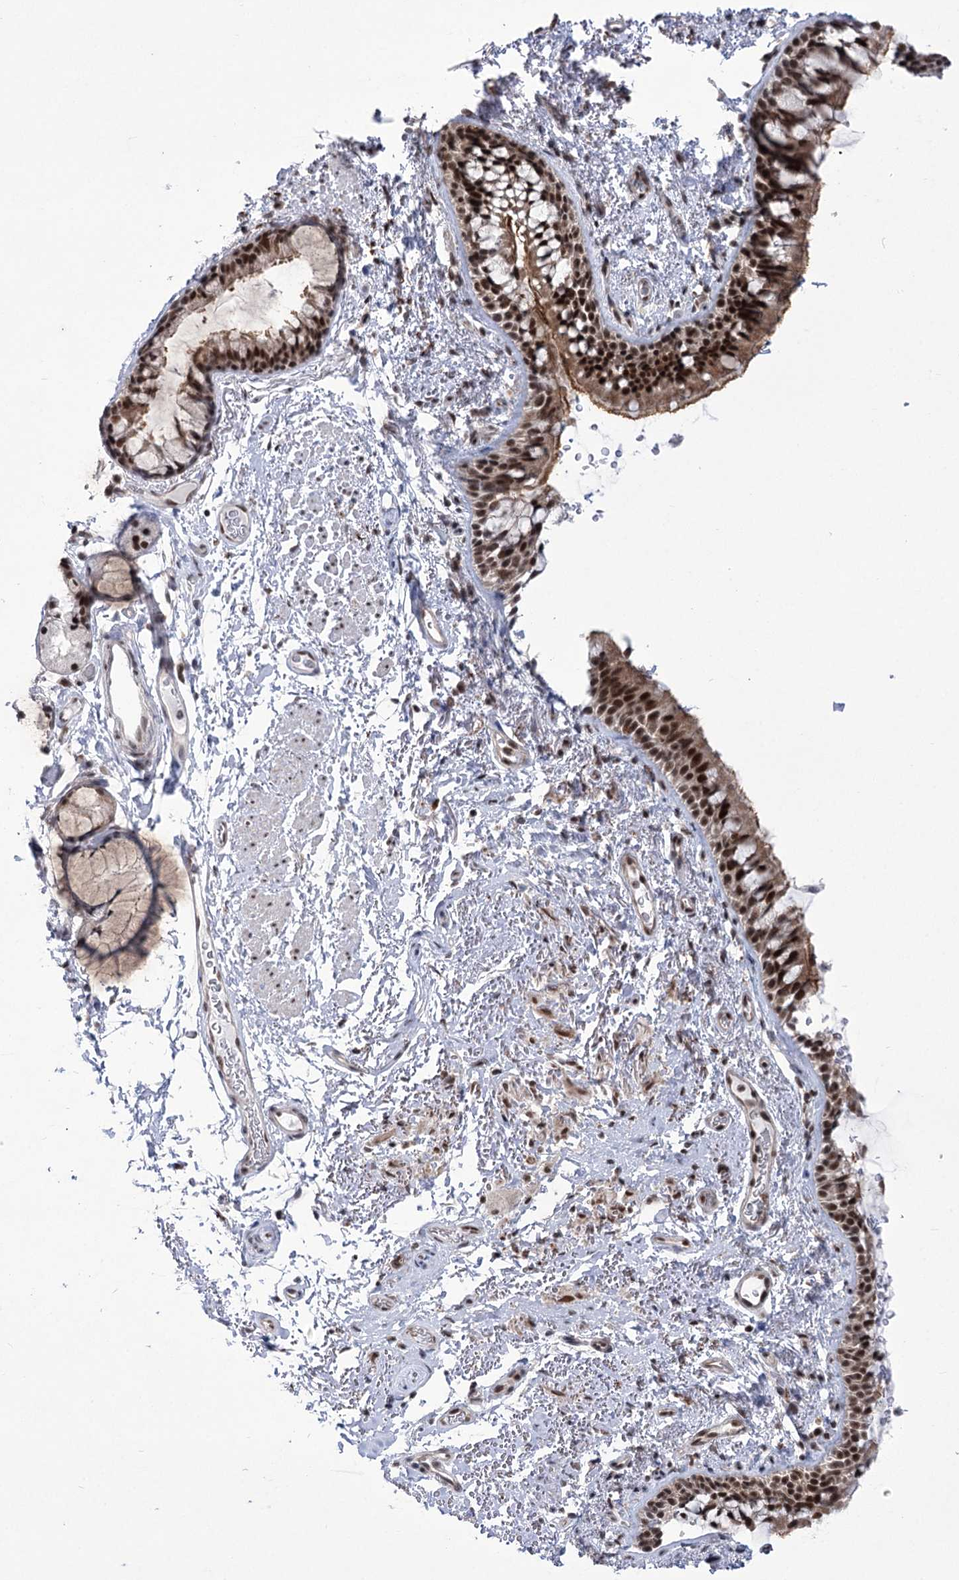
{"staining": {"intensity": "strong", "quantity": ">75%", "location": "nuclear"}, "tissue": "bronchus", "cell_type": "Respiratory epithelial cells", "image_type": "normal", "snomed": [{"axis": "morphology", "description": "Normal tissue, NOS"}, {"axis": "topography", "description": "Cartilage tissue"}, {"axis": "topography", "description": "Bronchus"}], "caption": "This is a micrograph of immunohistochemistry (IHC) staining of normal bronchus, which shows strong staining in the nuclear of respiratory epithelial cells.", "gene": "ZMAT2", "patient": {"sex": "female", "age": 73}}